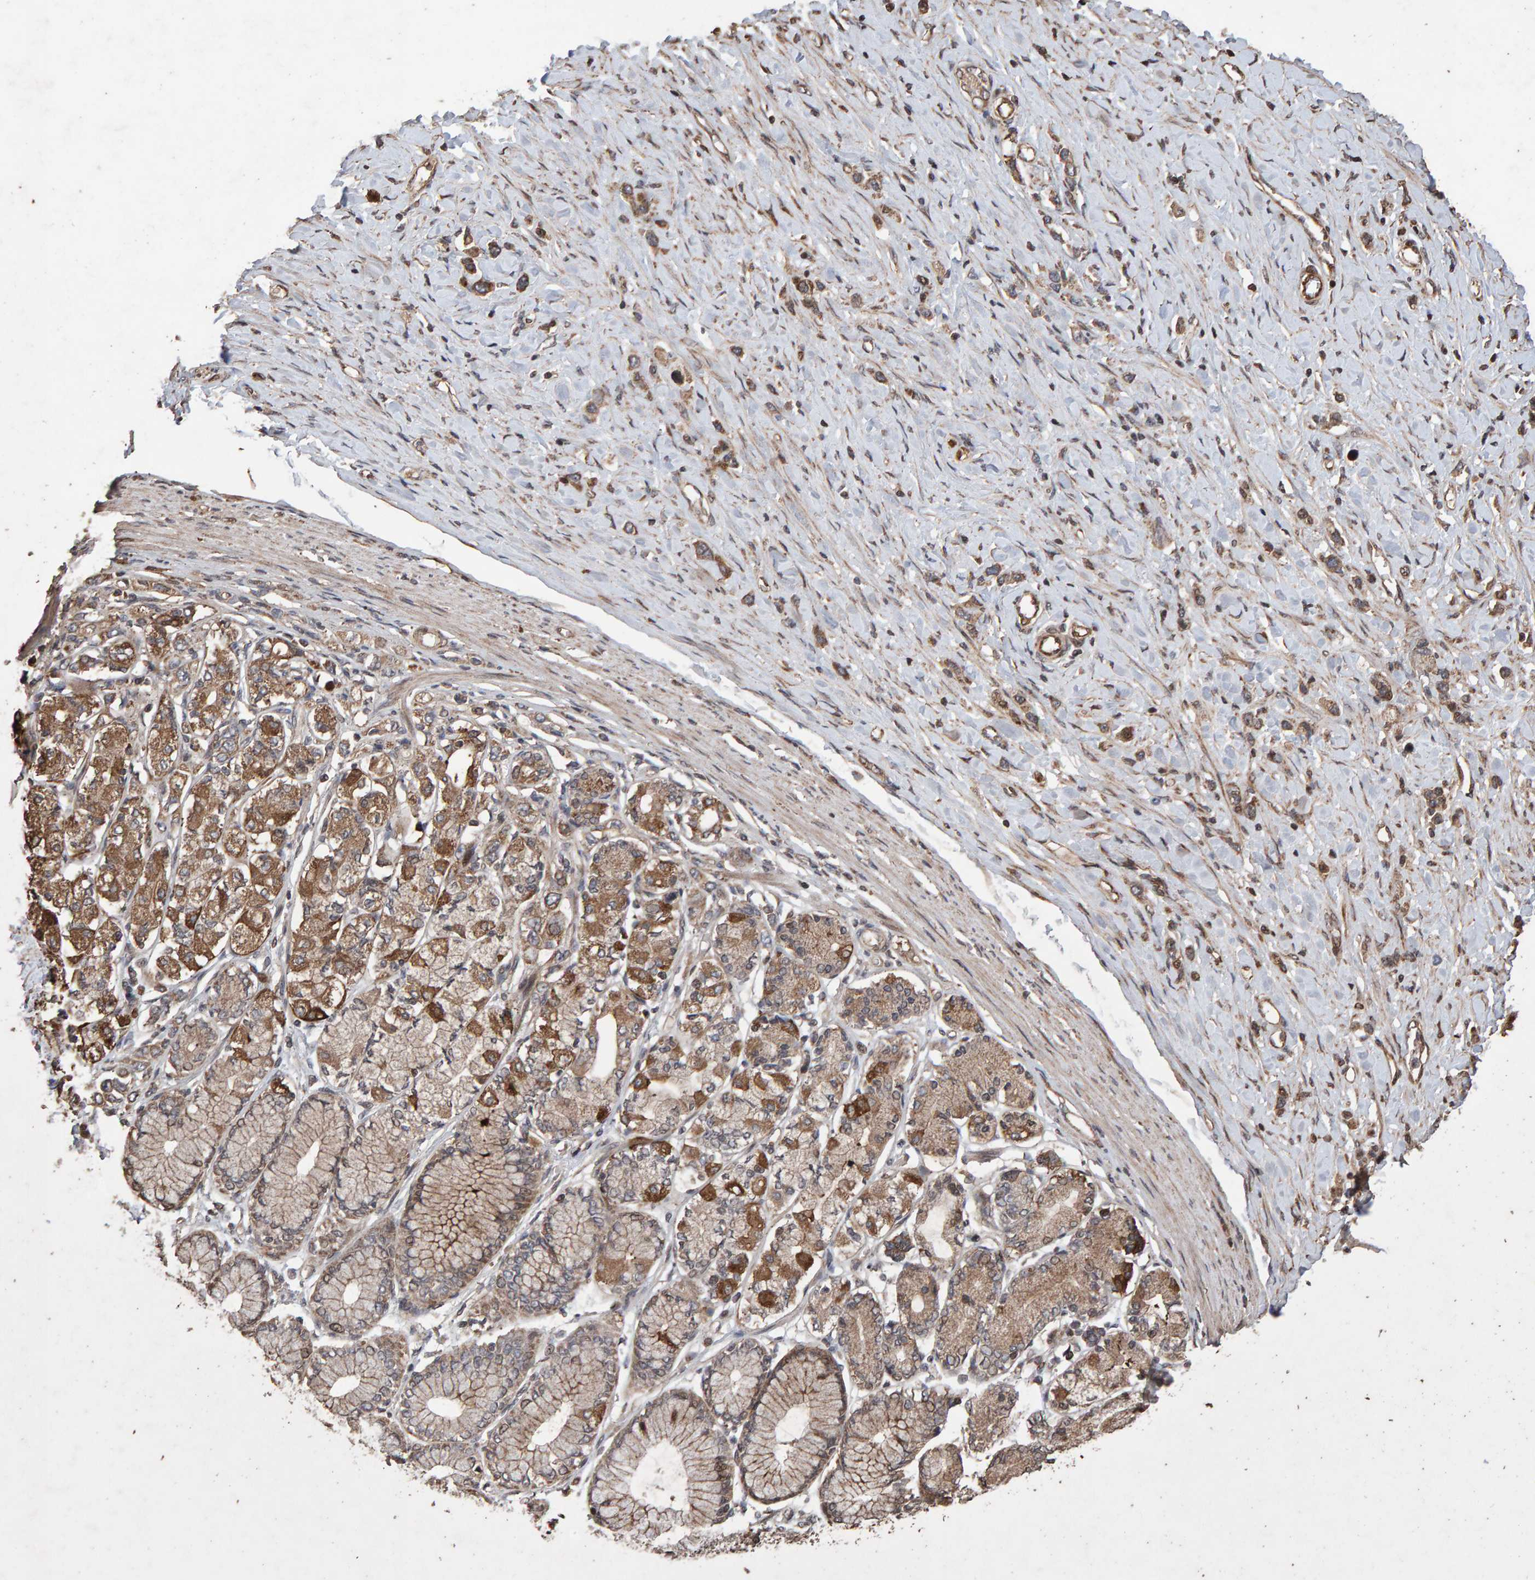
{"staining": {"intensity": "moderate", "quantity": ">75%", "location": "cytoplasmic/membranous"}, "tissue": "stomach cancer", "cell_type": "Tumor cells", "image_type": "cancer", "snomed": [{"axis": "morphology", "description": "Adenocarcinoma, NOS"}, {"axis": "topography", "description": "Stomach"}], "caption": "This is an image of IHC staining of stomach cancer (adenocarcinoma), which shows moderate expression in the cytoplasmic/membranous of tumor cells.", "gene": "OSBP2", "patient": {"sex": "female", "age": 65}}